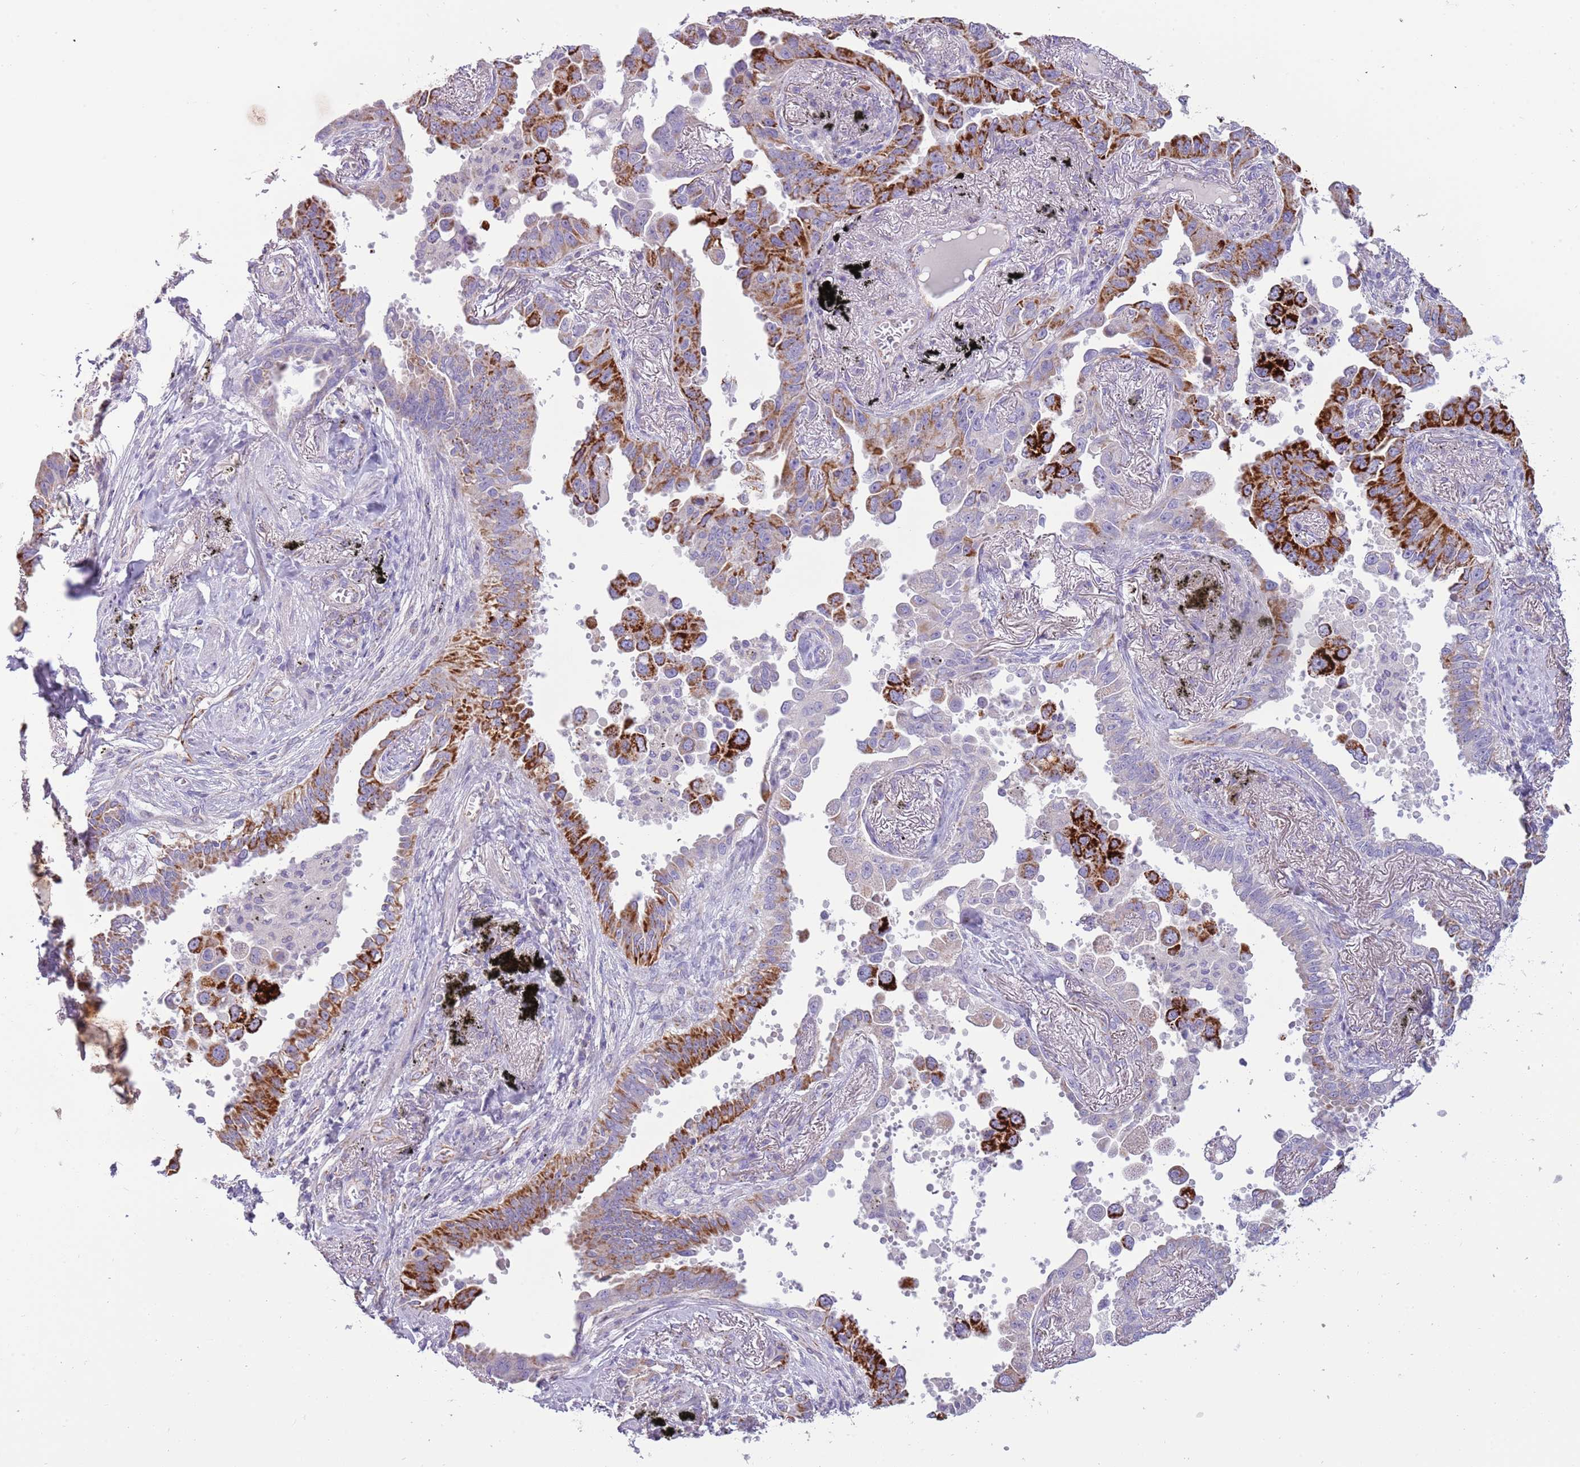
{"staining": {"intensity": "strong", "quantity": "25%-75%", "location": "cytoplasmic/membranous"}, "tissue": "lung cancer", "cell_type": "Tumor cells", "image_type": "cancer", "snomed": [{"axis": "morphology", "description": "Adenocarcinoma, NOS"}, {"axis": "topography", "description": "Lung"}], "caption": "High-magnification brightfield microscopy of lung cancer (adenocarcinoma) stained with DAB (3,3'-diaminobenzidine) (brown) and counterstained with hematoxylin (blue). tumor cells exhibit strong cytoplasmic/membranous positivity is seen in approximately25%-75% of cells.", "gene": "RNF222", "patient": {"sex": "male", "age": 67}}